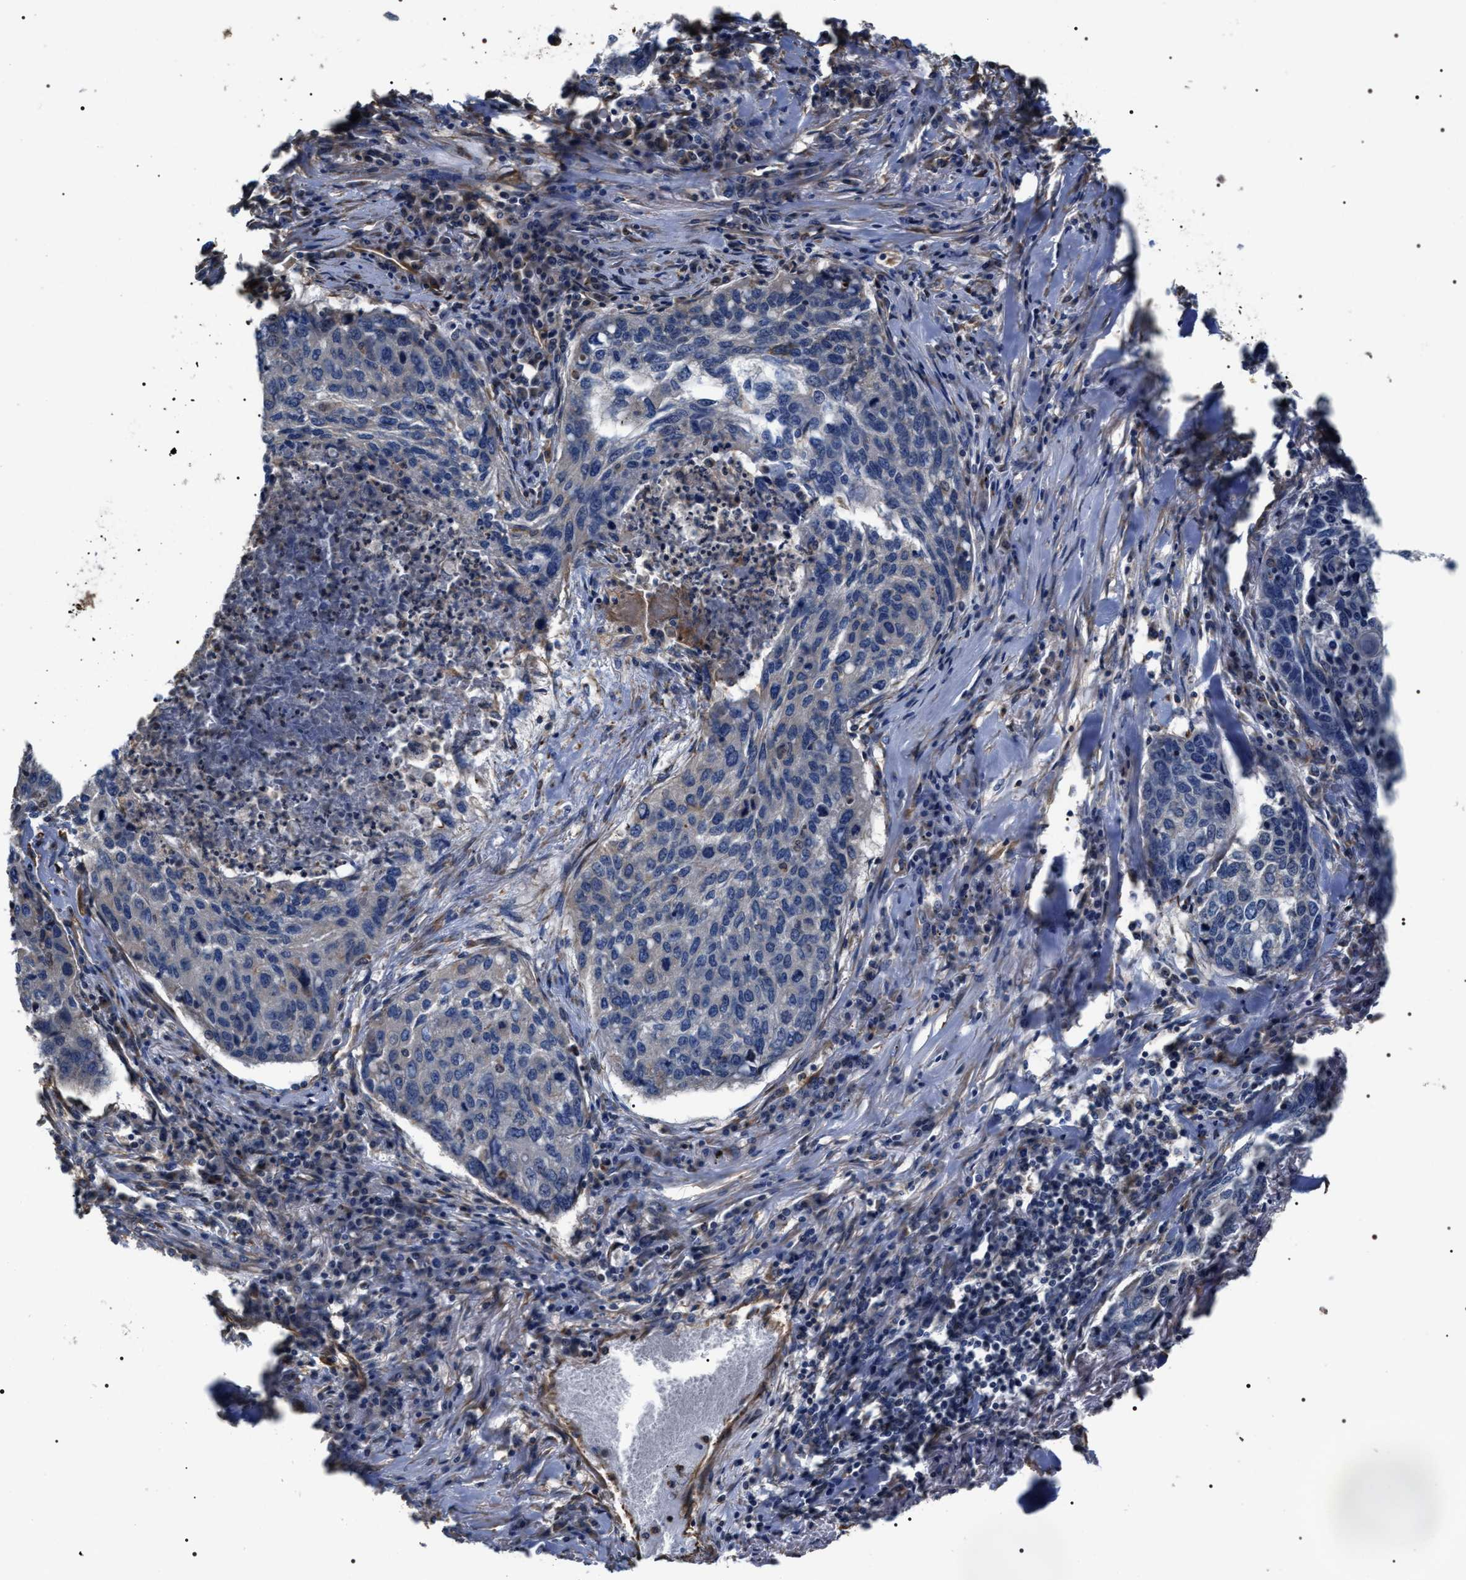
{"staining": {"intensity": "negative", "quantity": "none", "location": "none"}, "tissue": "lung cancer", "cell_type": "Tumor cells", "image_type": "cancer", "snomed": [{"axis": "morphology", "description": "Squamous cell carcinoma, NOS"}, {"axis": "topography", "description": "Lung"}], "caption": "Immunohistochemistry of human lung squamous cell carcinoma demonstrates no expression in tumor cells.", "gene": "TSPAN33", "patient": {"sex": "female", "age": 63}}